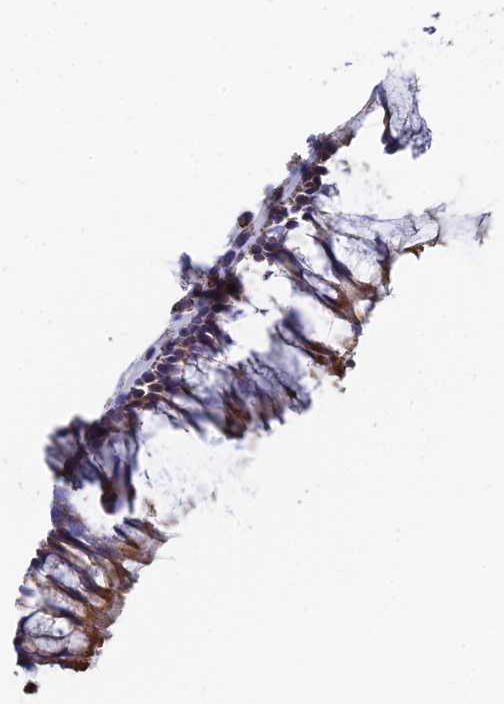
{"staining": {"intensity": "moderate", "quantity": "25%-75%", "location": "cytoplasmic/membranous"}, "tissue": "nasopharynx", "cell_type": "Respiratory epithelial cells", "image_type": "normal", "snomed": [{"axis": "morphology", "description": "Normal tissue, NOS"}, {"axis": "morphology", "description": "Inflammation, NOS"}, {"axis": "morphology", "description": "Malignant melanoma, Metastatic site"}, {"axis": "topography", "description": "Nasopharynx"}], "caption": "Moderate cytoplasmic/membranous expression is present in approximately 25%-75% of respiratory epithelial cells in unremarkable nasopharynx. (DAB (3,3'-diaminobenzidine) IHC, brown staining for protein, blue staining for nuclei).", "gene": "SPOCK2", "patient": {"sex": "male", "age": 70}}